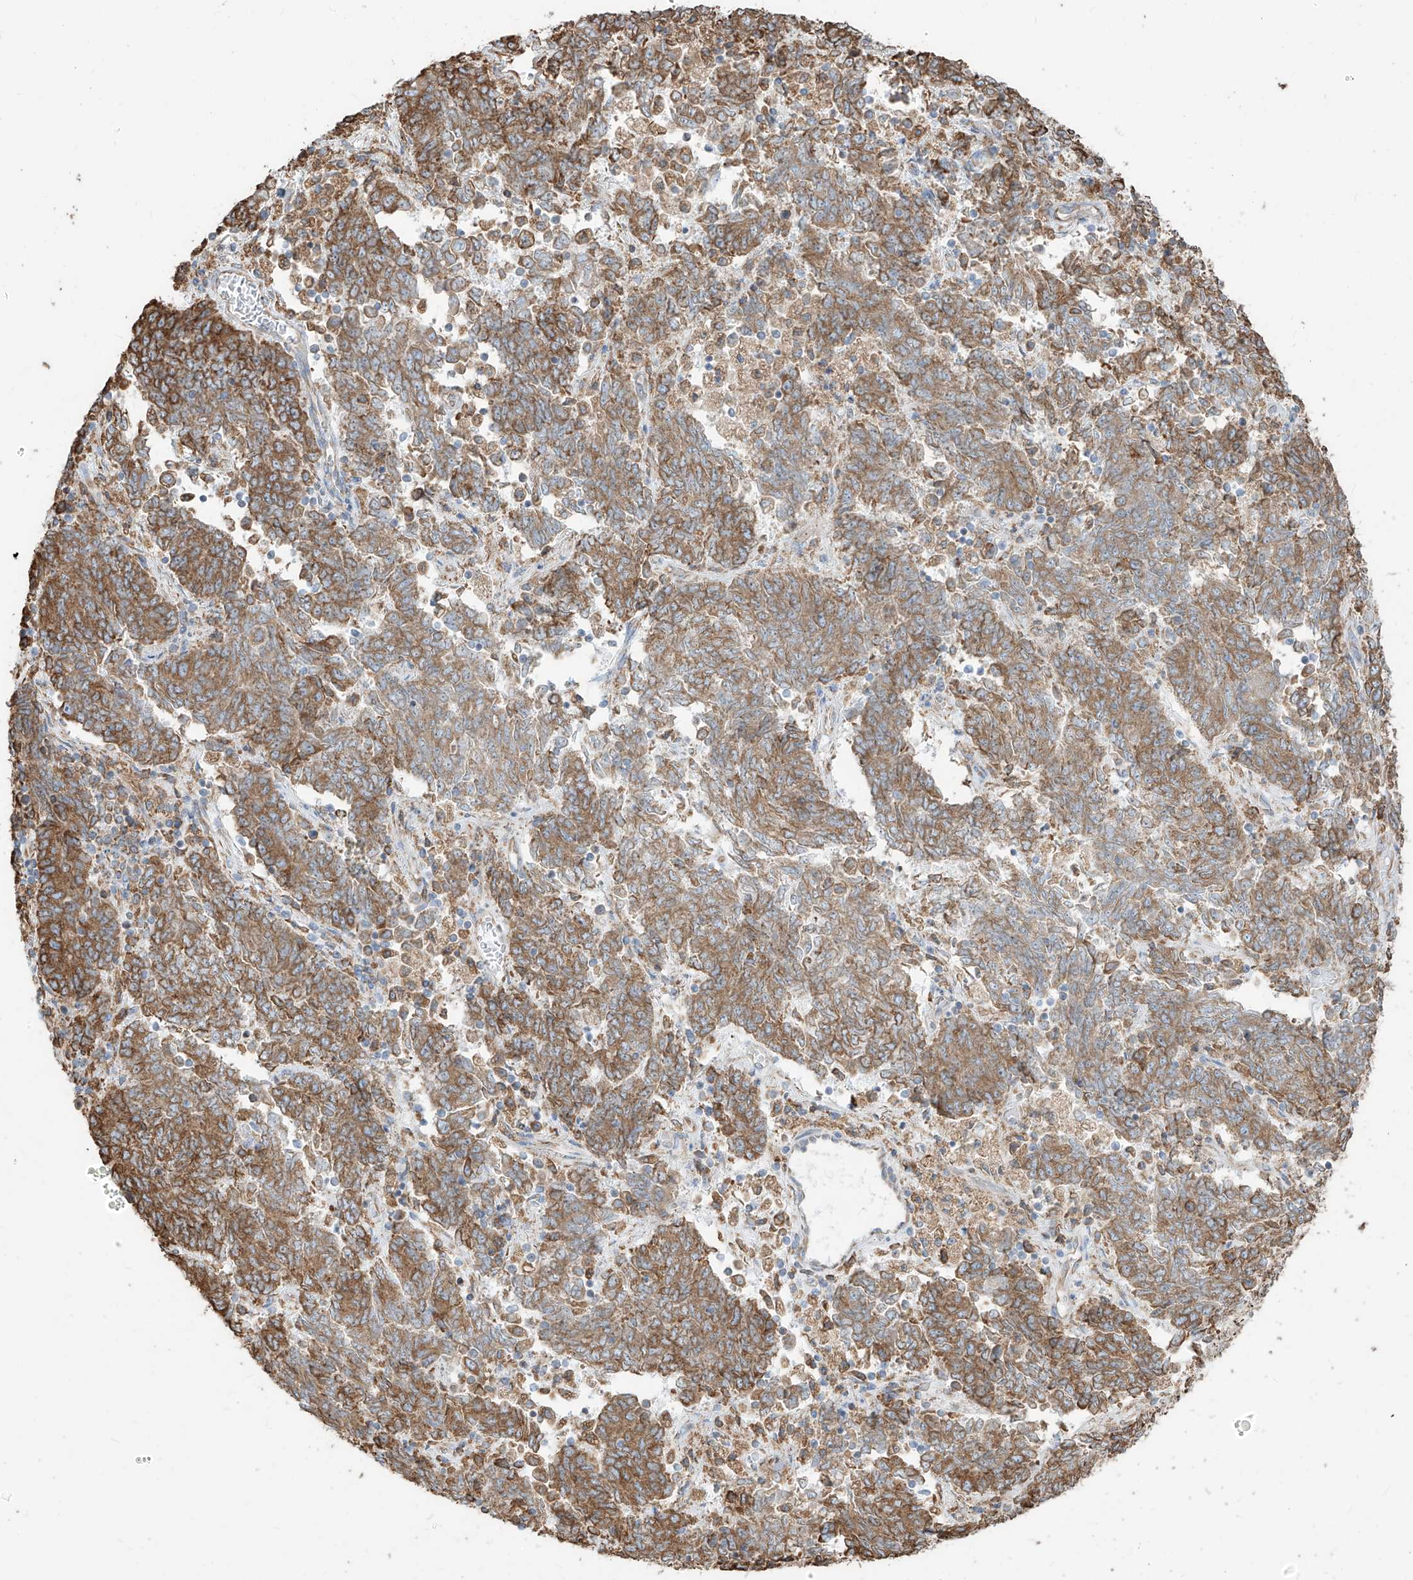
{"staining": {"intensity": "moderate", "quantity": ">75%", "location": "cytoplasmic/membranous"}, "tissue": "endometrial cancer", "cell_type": "Tumor cells", "image_type": "cancer", "snomed": [{"axis": "morphology", "description": "Adenocarcinoma, NOS"}, {"axis": "topography", "description": "Endometrium"}], "caption": "The photomicrograph demonstrates immunohistochemical staining of endometrial adenocarcinoma. There is moderate cytoplasmic/membranous staining is appreciated in about >75% of tumor cells.", "gene": "PDIA6", "patient": {"sex": "female", "age": 80}}